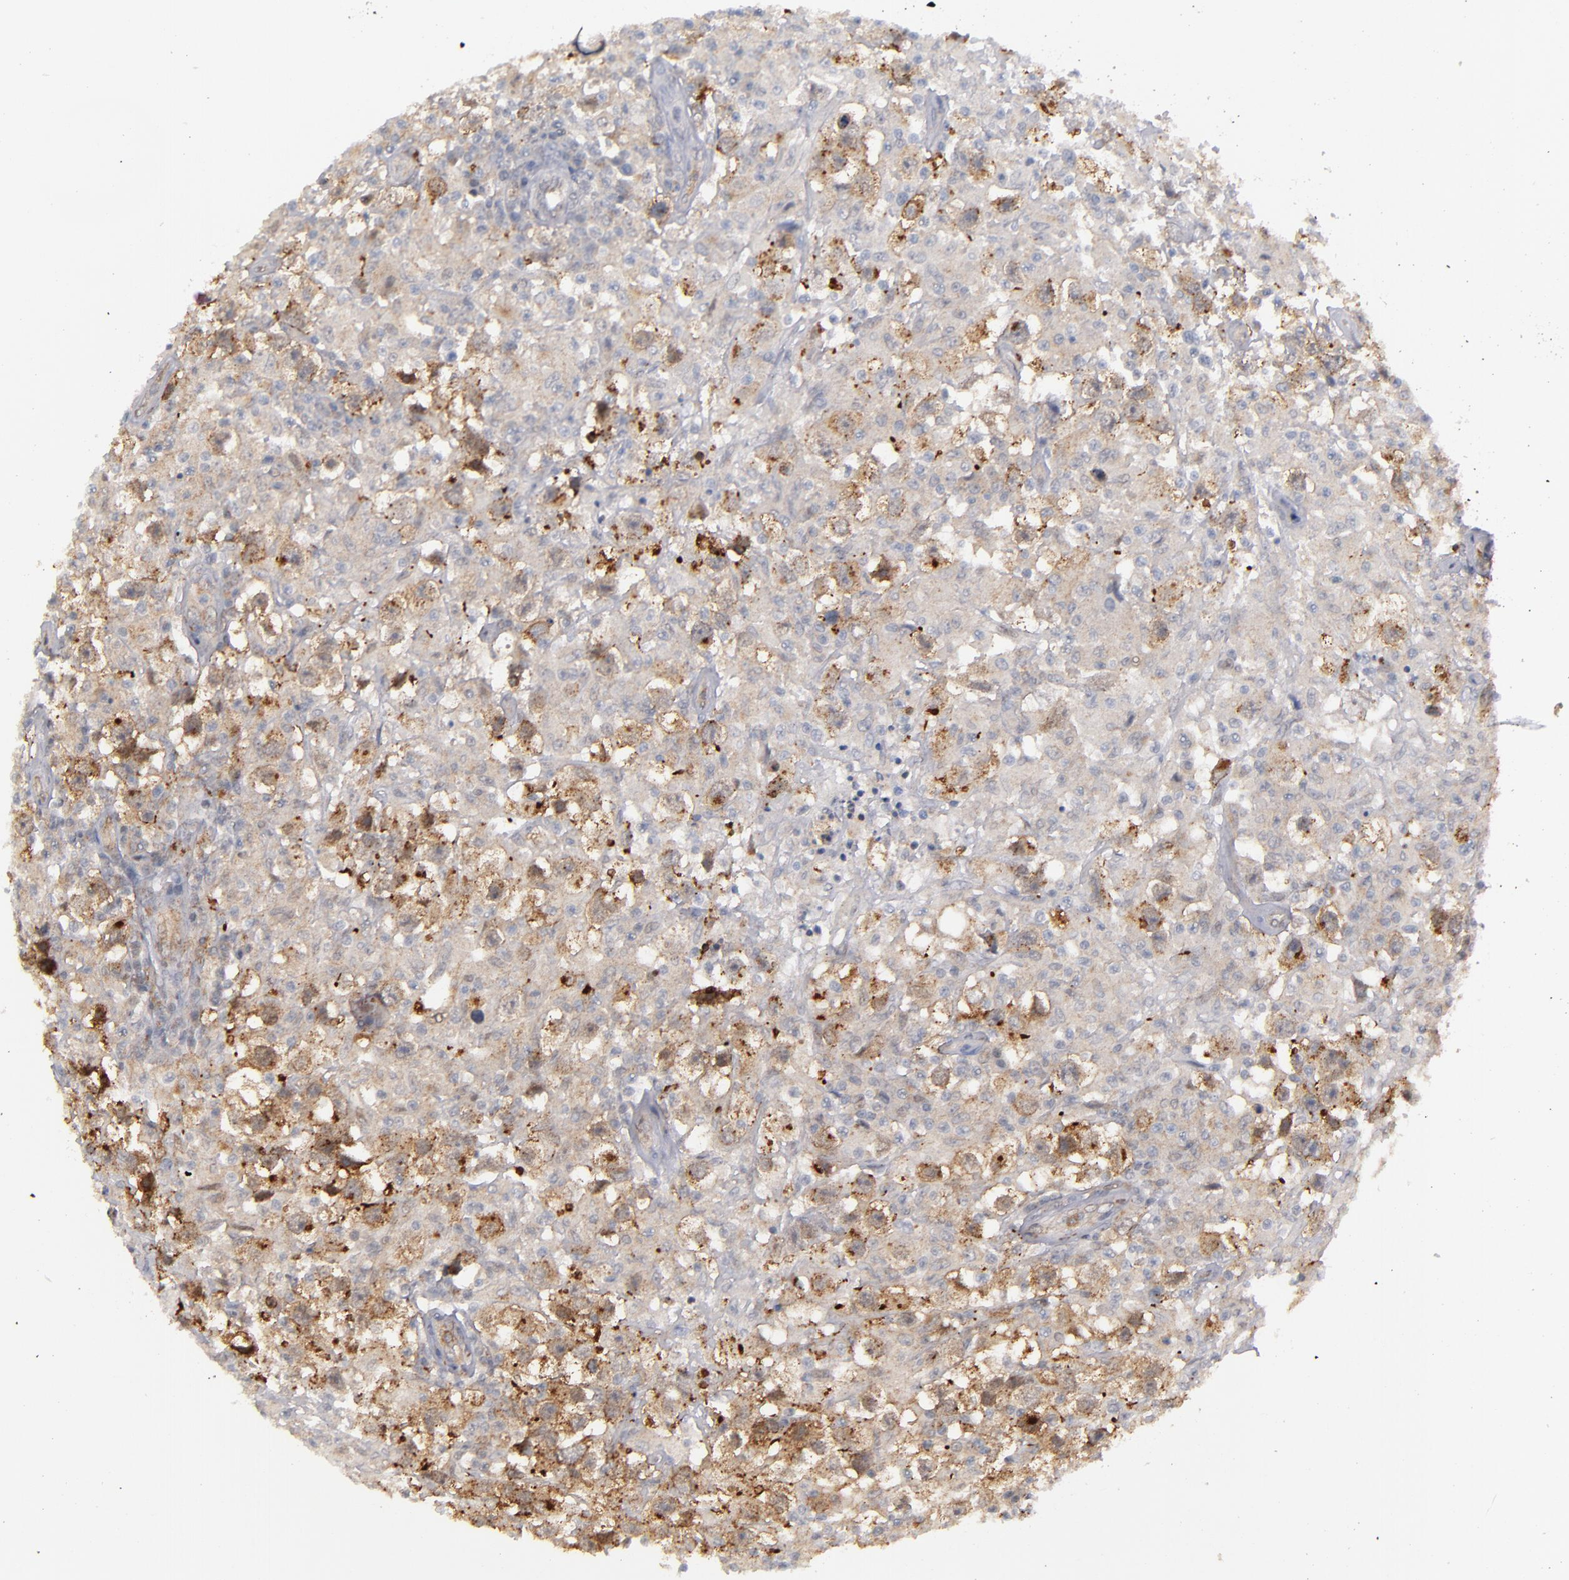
{"staining": {"intensity": "moderate", "quantity": "<25%", "location": "cytoplasmic/membranous"}, "tissue": "testis cancer", "cell_type": "Tumor cells", "image_type": "cancer", "snomed": [{"axis": "morphology", "description": "Seminoma, NOS"}, {"axis": "topography", "description": "Testis"}], "caption": "Immunohistochemistry (IHC) staining of testis cancer (seminoma), which shows low levels of moderate cytoplasmic/membranous staining in about <25% of tumor cells indicating moderate cytoplasmic/membranous protein expression. The staining was performed using DAB (3,3'-diaminobenzidine) (brown) for protein detection and nuclei were counterstained in hematoxylin (blue).", "gene": "STX3", "patient": {"sex": "male", "age": 34}}